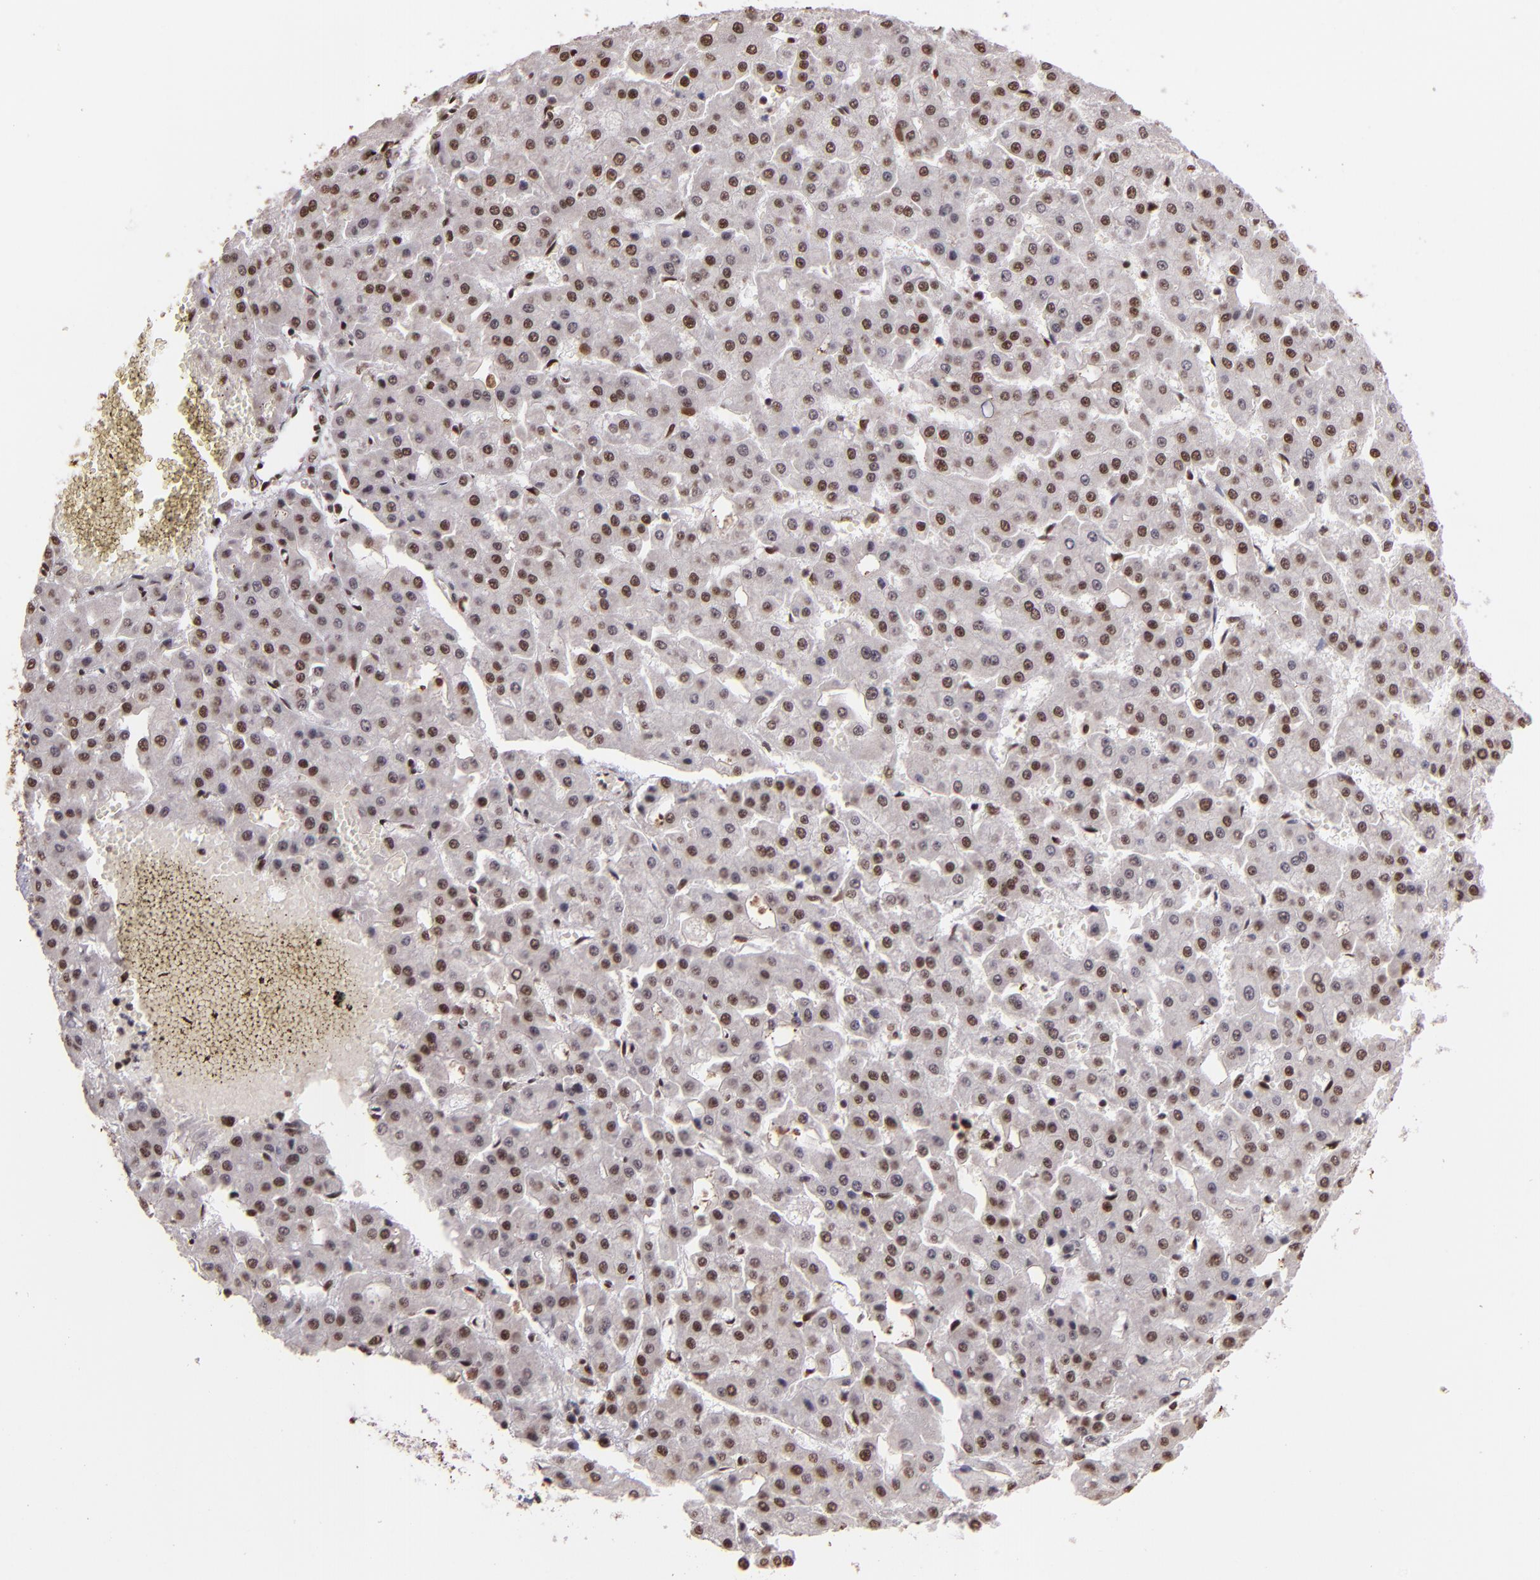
{"staining": {"intensity": "moderate", "quantity": ">75%", "location": "nuclear"}, "tissue": "liver cancer", "cell_type": "Tumor cells", "image_type": "cancer", "snomed": [{"axis": "morphology", "description": "Carcinoma, Hepatocellular, NOS"}, {"axis": "topography", "description": "Liver"}], "caption": "Immunohistochemical staining of human liver cancer (hepatocellular carcinoma) exhibits moderate nuclear protein staining in about >75% of tumor cells. The staining was performed using DAB to visualize the protein expression in brown, while the nuclei were stained in blue with hematoxylin (Magnification: 20x).", "gene": "PQBP1", "patient": {"sex": "male", "age": 47}}